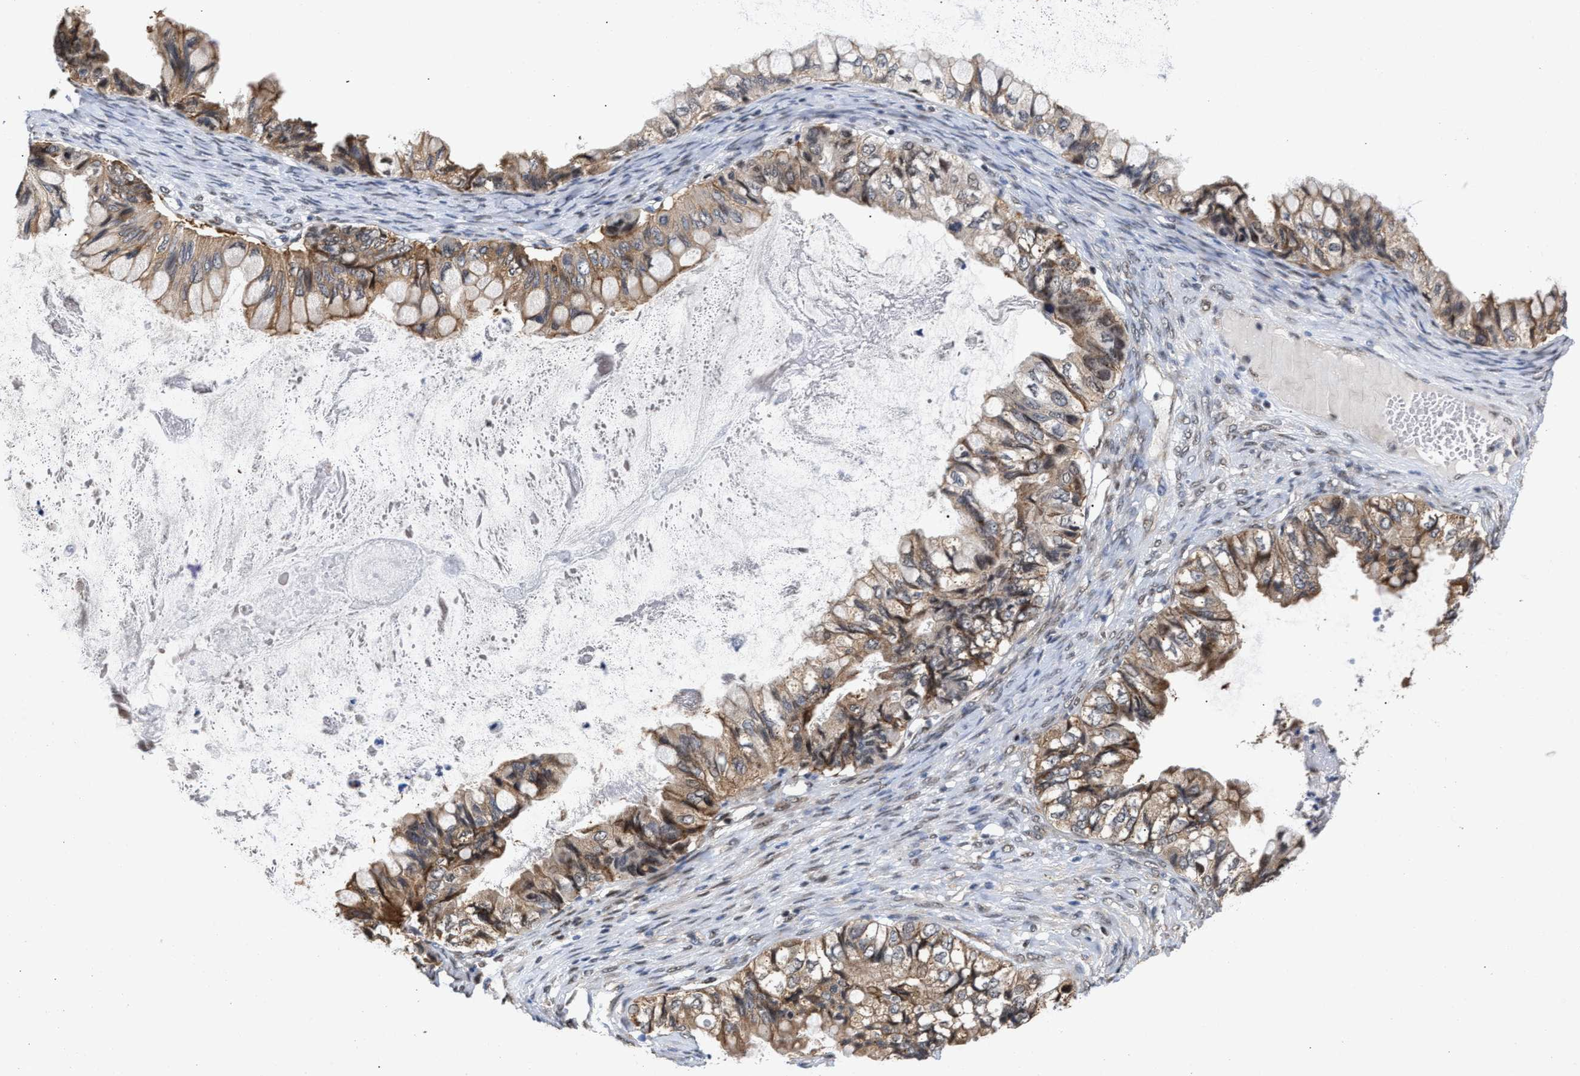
{"staining": {"intensity": "moderate", "quantity": ">75%", "location": "cytoplasmic/membranous"}, "tissue": "ovarian cancer", "cell_type": "Tumor cells", "image_type": "cancer", "snomed": [{"axis": "morphology", "description": "Cystadenocarcinoma, mucinous, NOS"}, {"axis": "topography", "description": "Ovary"}], "caption": "Ovarian cancer (mucinous cystadenocarcinoma) stained with a protein marker shows moderate staining in tumor cells.", "gene": "CLIP2", "patient": {"sex": "female", "age": 80}}